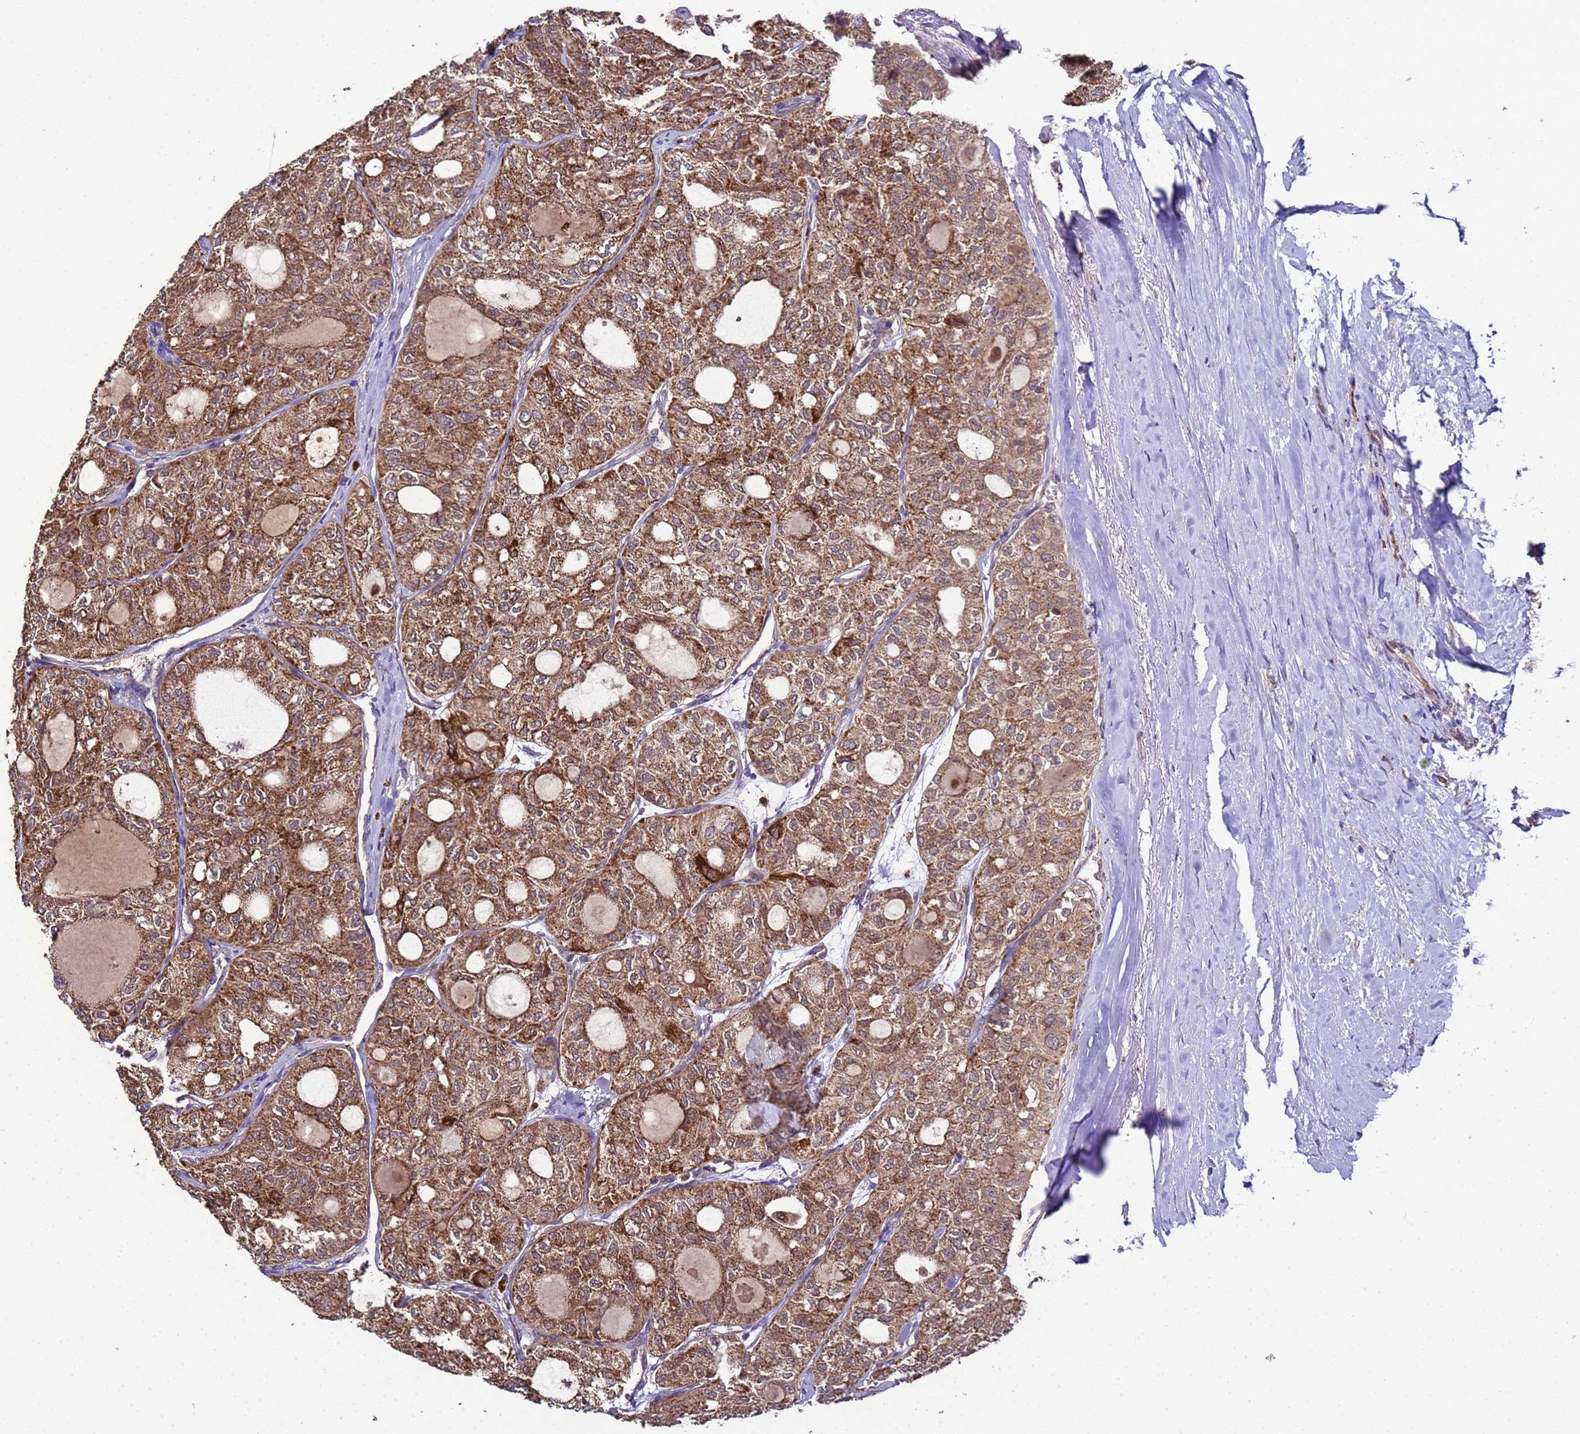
{"staining": {"intensity": "strong", "quantity": ">75%", "location": "cytoplasmic/membranous"}, "tissue": "thyroid cancer", "cell_type": "Tumor cells", "image_type": "cancer", "snomed": [{"axis": "morphology", "description": "Follicular adenoma carcinoma, NOS"}, {"axis": "topography", "description": "Thyroid gland"}], "caption": "Strong cytoplasmic/membranous protein positivity is present in about >75% of tumor cells in thyroid cancer.", "gene": "HSPBAP1", "patient": {"sex": "male", "age": 75}}